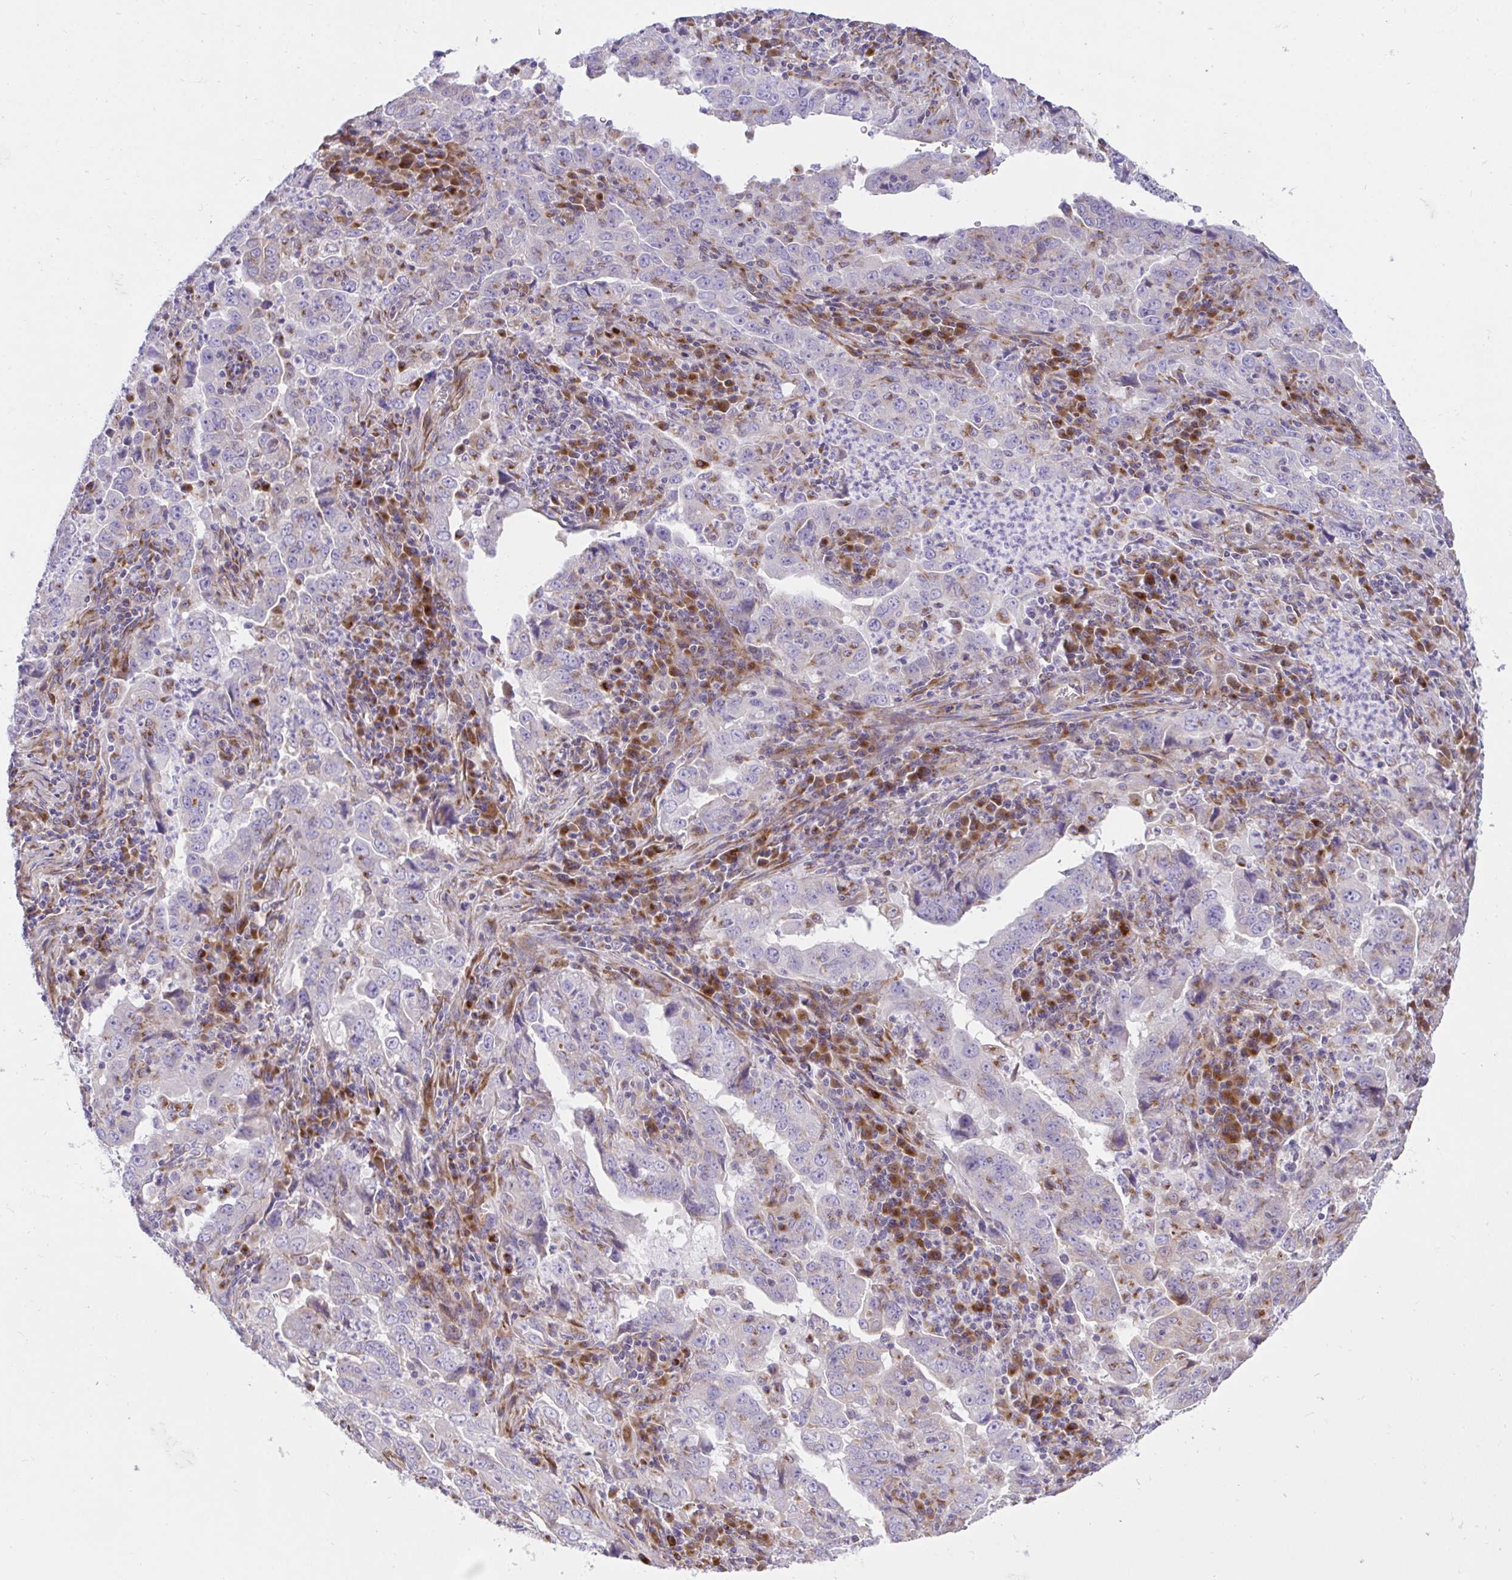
{"staining": {"intensity": "weak", "quantity": "<25%", "location": "cytoplasmic/membranous"}, "tissue": "lung cancer", "cell_type": "Tumor cells", "image_type": "cancer", "snomed": [{"axis": "morphology", "description": "Adenocarcinoma, NOS"}, {"axis": "topography", "description": "Lung"}], "caption": "An immunohistochemistry micrograph of adenocarcinoma (lung) is shown. There is no staining in tumor cells of adenocarcinoma (lung).", "gene": "MIA3", "patient": {"sex": "male", "age": 67}}